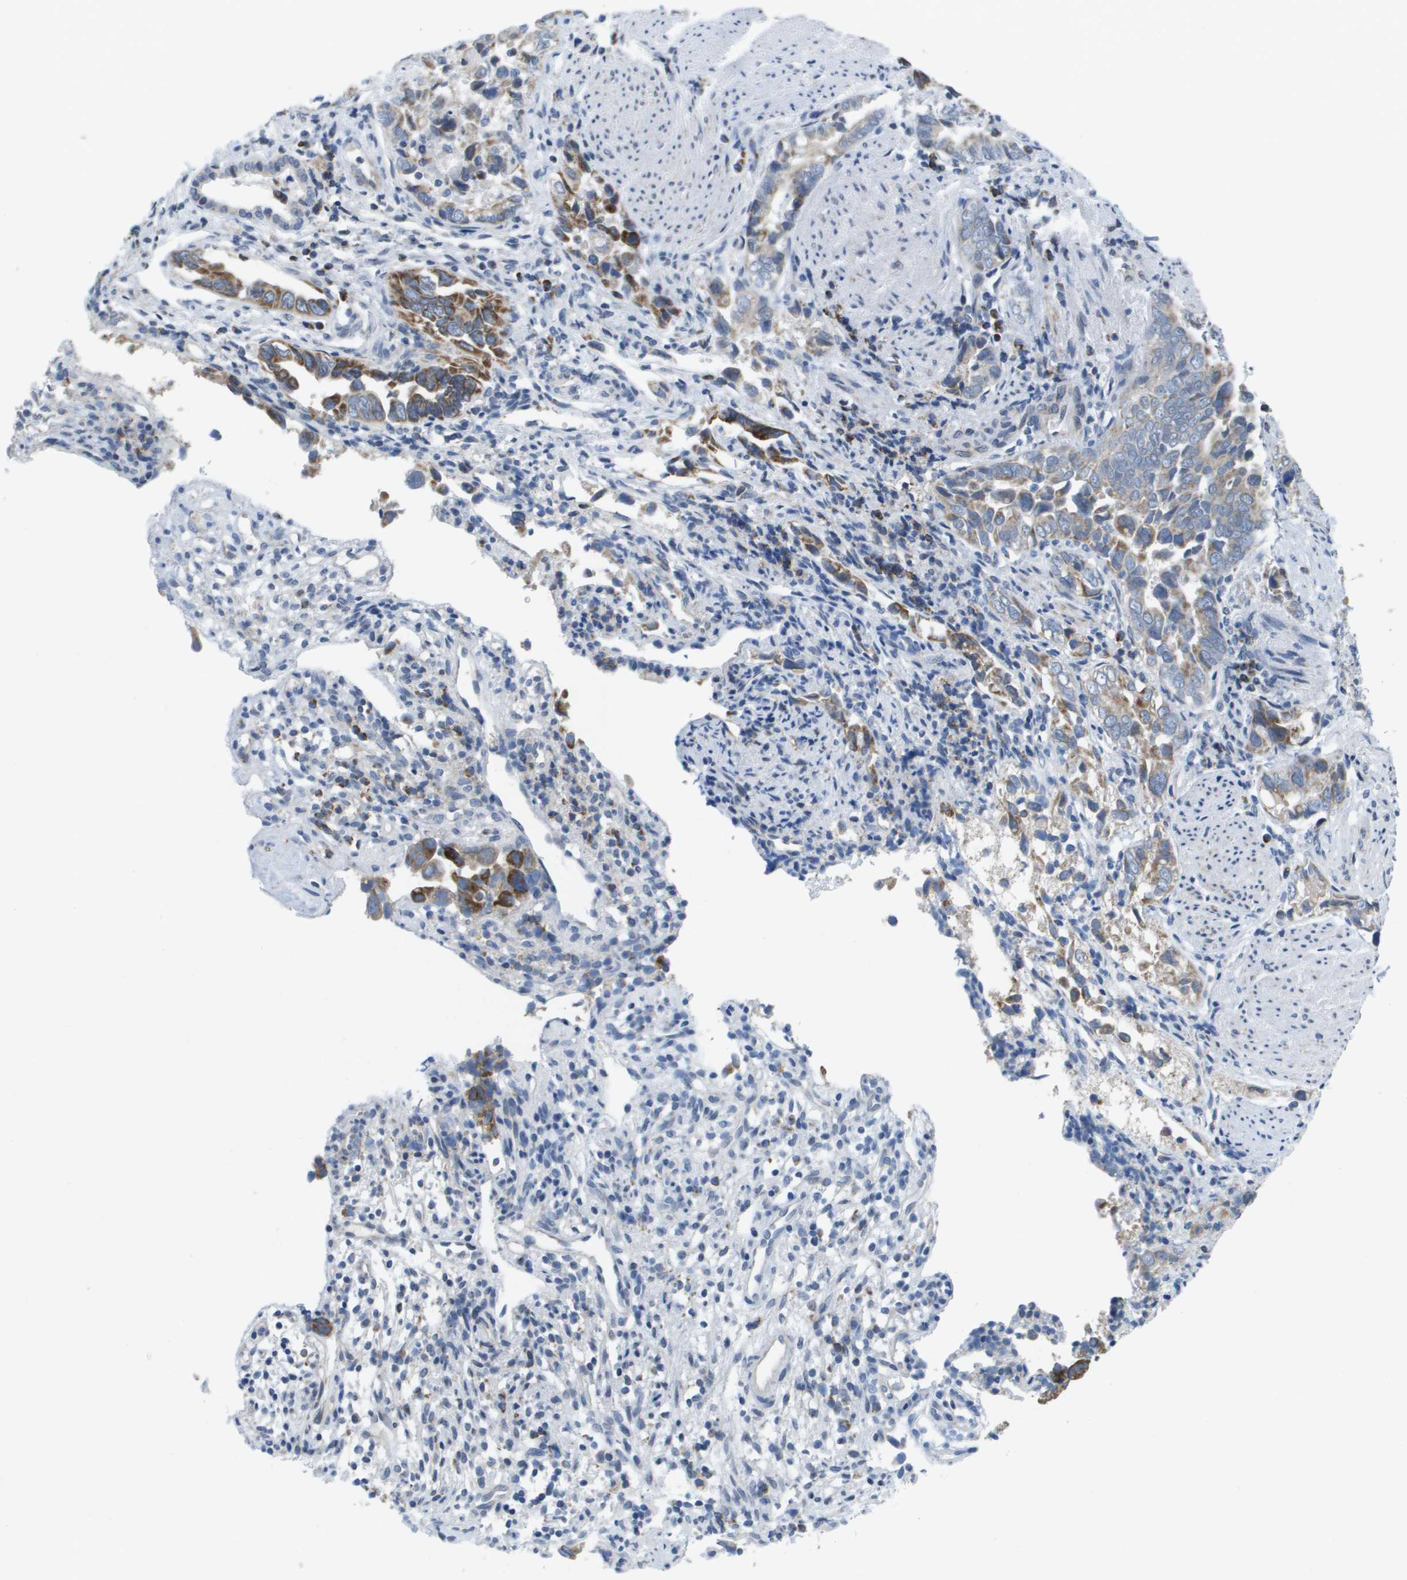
{"staining": {"intensity": "moderate", "quantity": "<25%", "location": "cytoplasmic/membranous"}, "tissue": "liver cancer", "cell_type": "Tumor cells", "image_type": "cancer", "snomed": [{"axis": "morphology", "description": "Cholangiocarcinoma"}, {"axis": "topography", "description": "Liver"}], "caption": "Immunohistochemistry (IHC) micrograph of liver cancer stained for a protein (brown), which reveals low levels of moderate cytoplasmic/membranous expression in approximately <25% of tumor cells.", "gene": "TMEM223", "patient": {"sex": "female", "age": 79}}